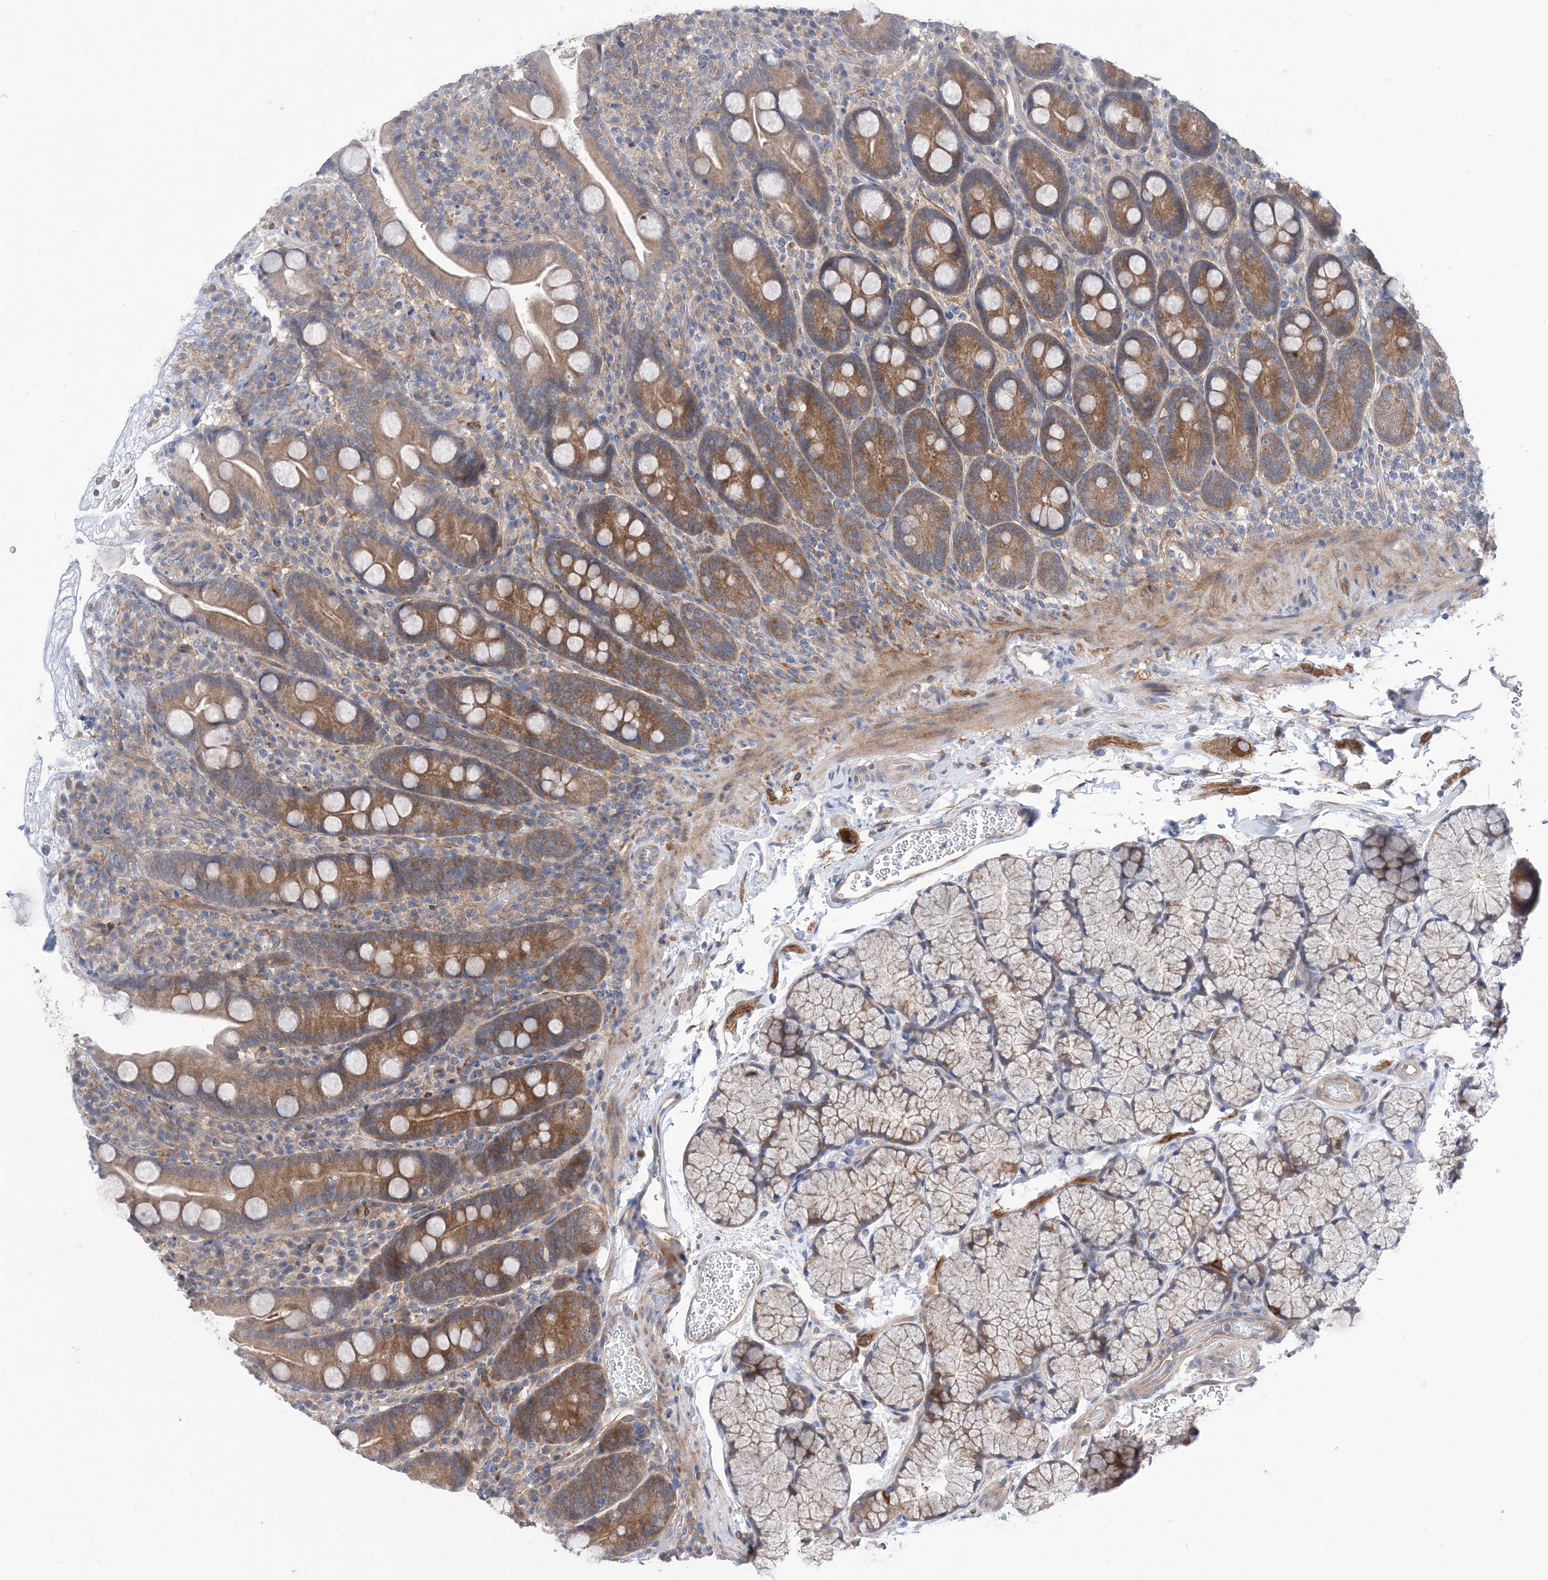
{"staining": {"intensity": "moderate", "quantity": ">75%", "location": "cytoplasmic/membranous"}, "tissue": "duodenum", "cell_type": "Glandular cells", "image_type": "normal", "snomed": [{"axis": "morphology", "description": "Normal tissue, NOS"}, {"axis": "topography", "description": "Duodenum"}], "caption": "Human duodenum stained with a brown dye exhibits moderate cytoplasmic/membranous positive staining in approximately >75% of glandular cells.", "gene": "EHBP1", "patient": {"sex": "male", "age": 35}}